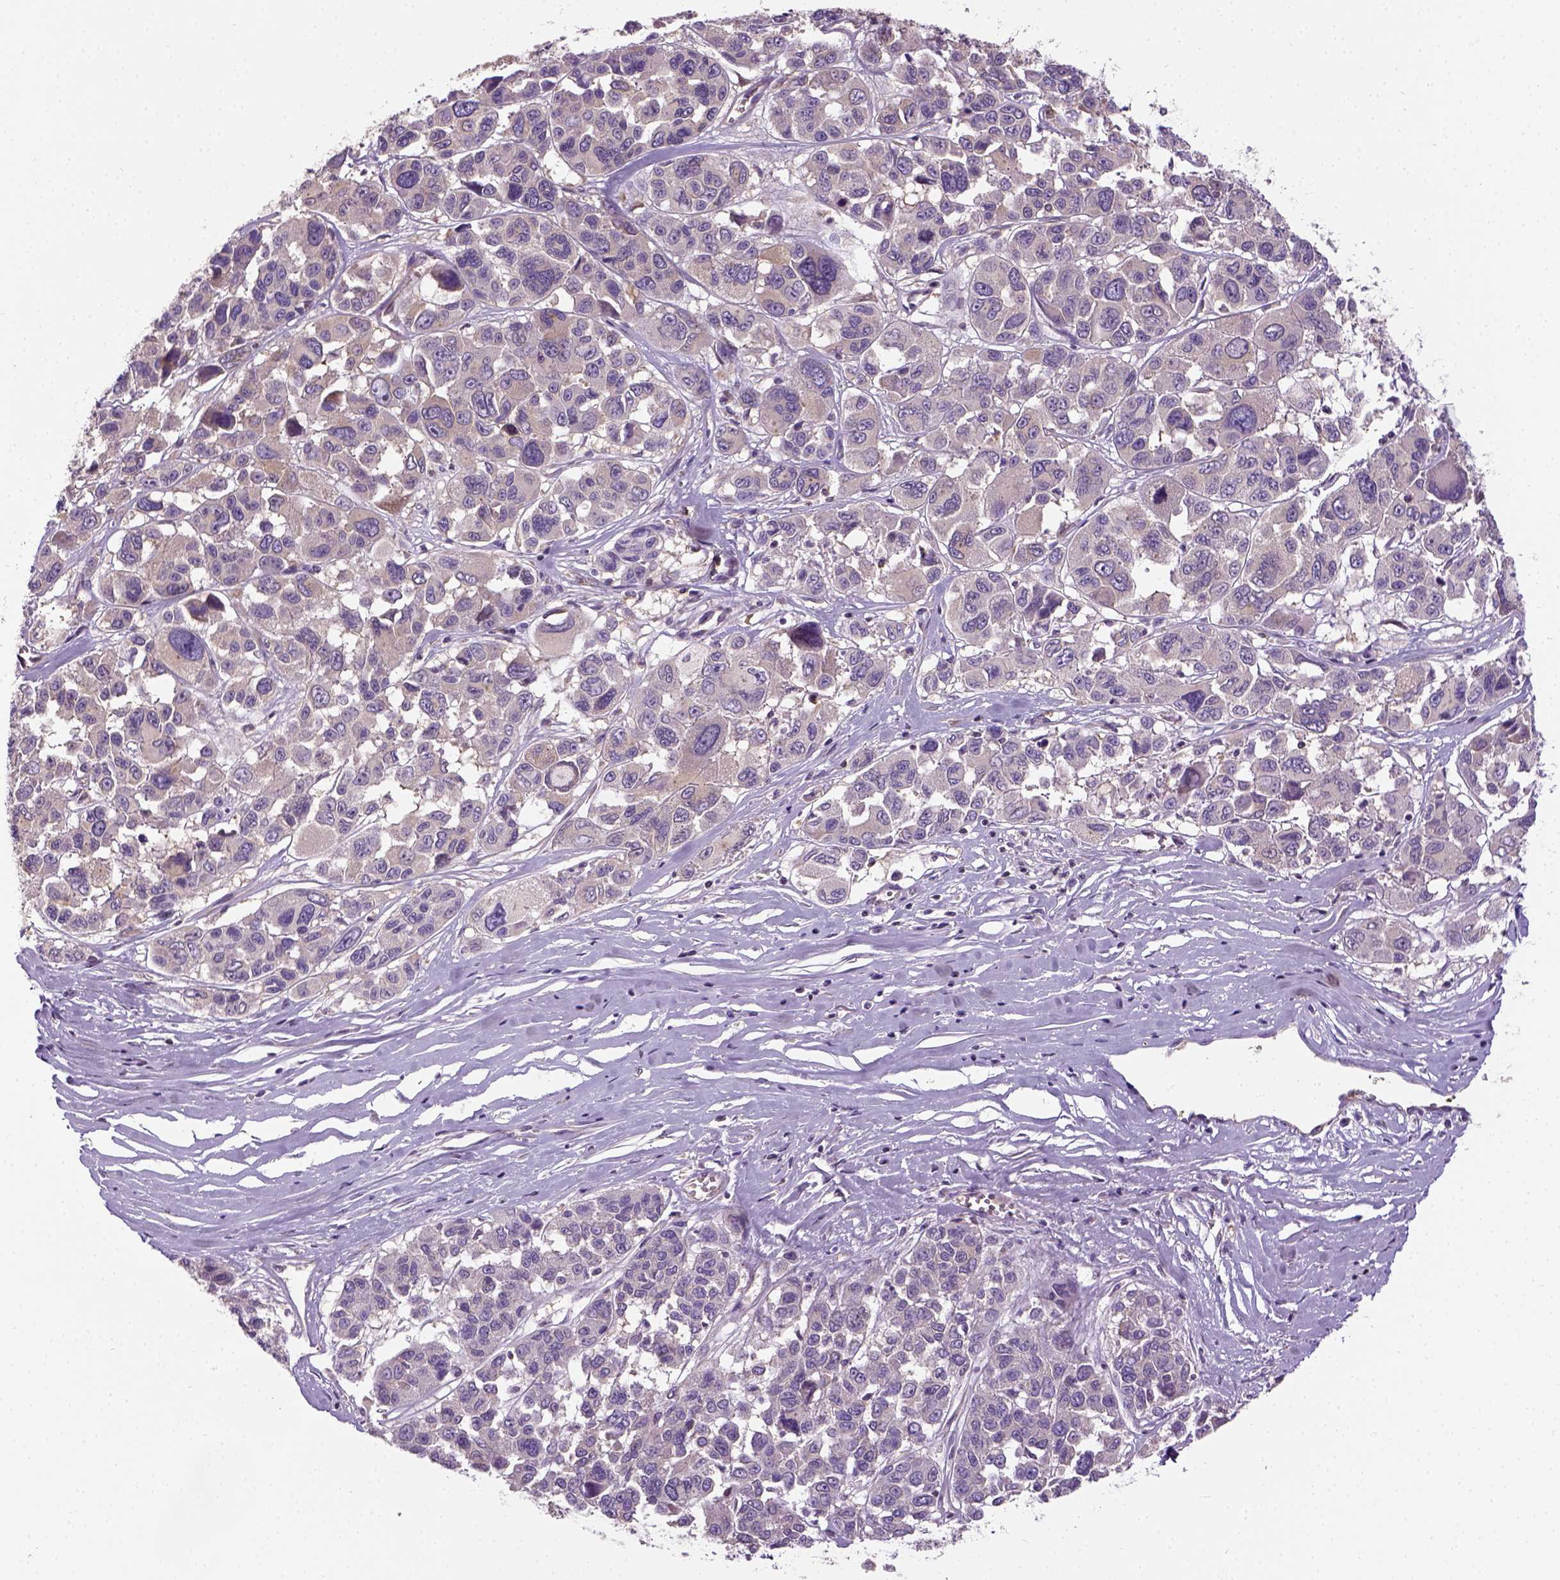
{"staining": {"intensity": "weak", "quantity": "25%-75%", "location": "cytoplasmic/membranous,nuclear"}, "tissue": "melanoma", "cell_type": "Tumor cells", "image_type": "cancer", "snomed": [{"axis": "morphology", "description": "Malignant melanoma, NOS"}, {"axis": "topography", "description": "Skin"}], "caption": "An IHC photomicrograph of tumor tissue is shown. Protein staining in brown highlights weak cytoplasmic/membranous and nuclear positivity in melanoma within tumor cells.", "gene": "CRACR2A", "patient": {"sex": "female", "age": 66}}